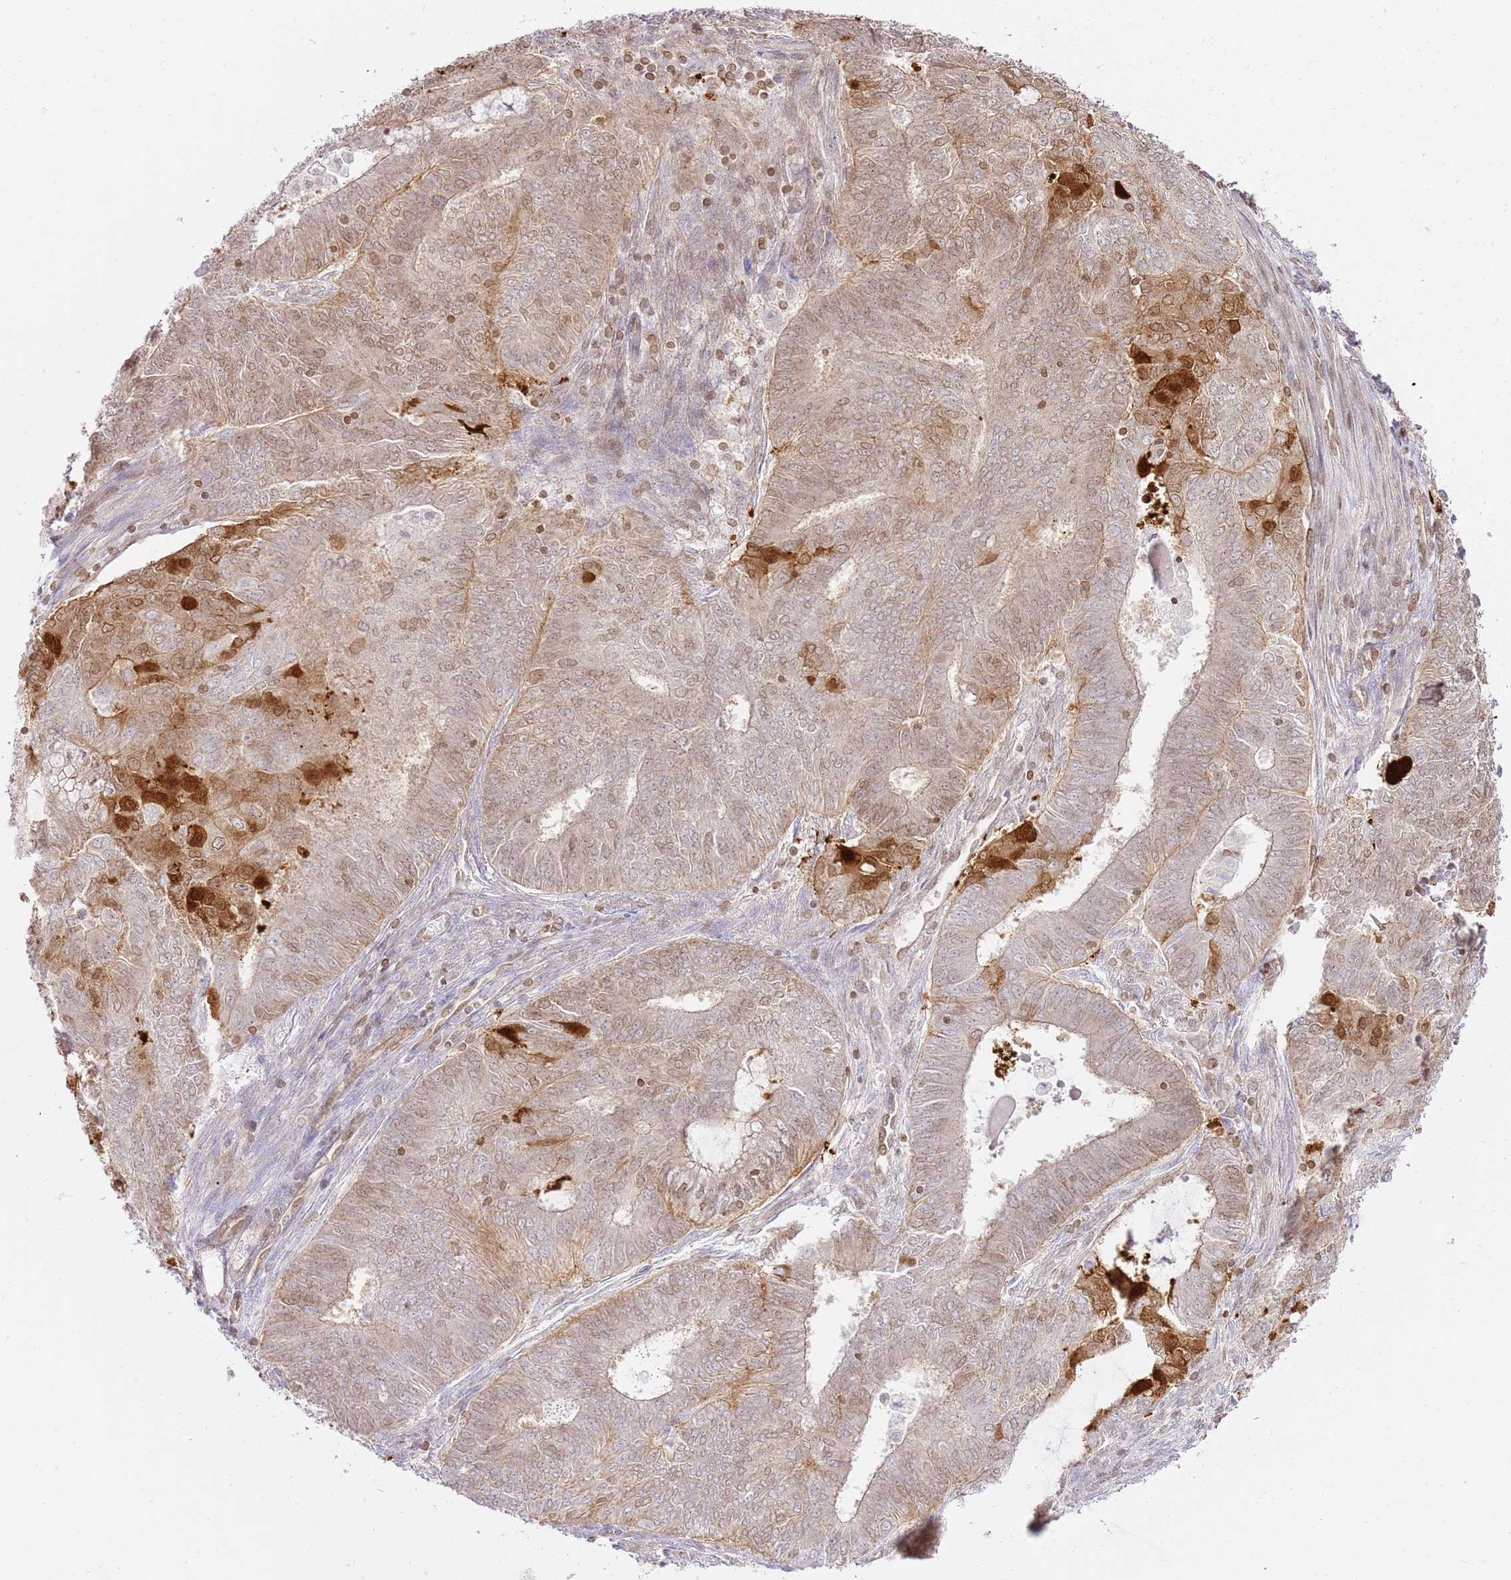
{"staining": {"intensity": "moderate", "quantity": "<25%", "location": "cytoplasmic/membranous,nuclear"}, "tissue": "endometrial cancer", "cell_type": "Tumor cells", "image_type": "cancer", "snomed": [{"axis": "morphology", "description": "Adenocarcinoma, NOS"}, {"axis": "topography", "description": "Endometrium"}], "caption": "Immunohistochemical staining of human endometrial adenocarcinoma displays moderate cytoplasmic/membranous and nuclear protein positivity in approximately <25% of tumor cells.", "gene": "TRIM37", "patient": {"sex": "female", "age": 62}}